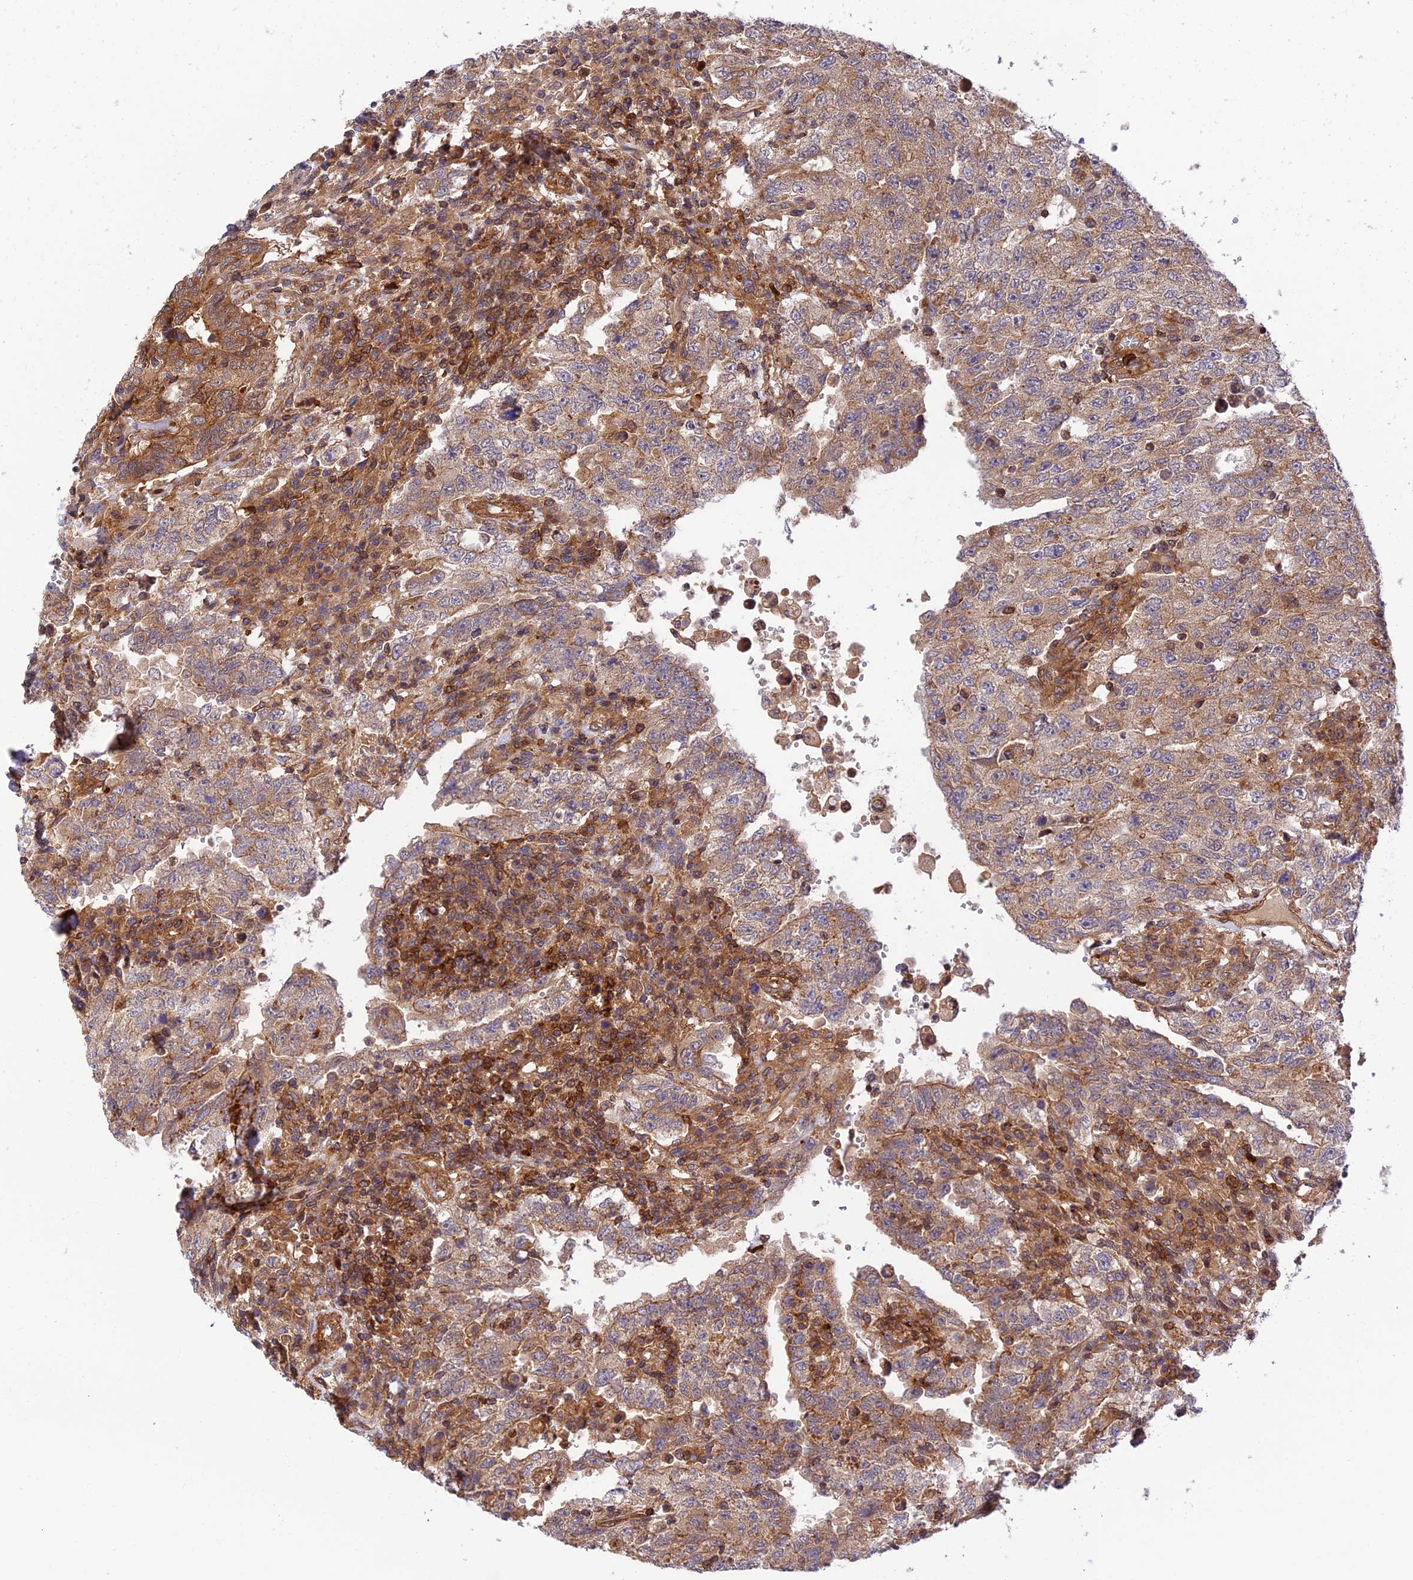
{"staining": {"intensity": "moderate", "quantity": "25%-75%", "location": "cytoplasmic/membranous"}, "tissue": "testis cancer", "cell_type": "Tumor cells", "image_type": "cancer", "snomed": [{"axis": "morphology", "description": "Carcinoma, Embryonal, NOS"}, {"axis": "topography", "description": "Testis"}], "caption": "Protein expression analysis of testis cancer (embryonal carcinoma) reveals moderate cytoplasmic/membranous positivity in approximately 25%-75% of tumor cells.", "gene": "EVI5L", "patient": {"sex": "male", "age": 26}}